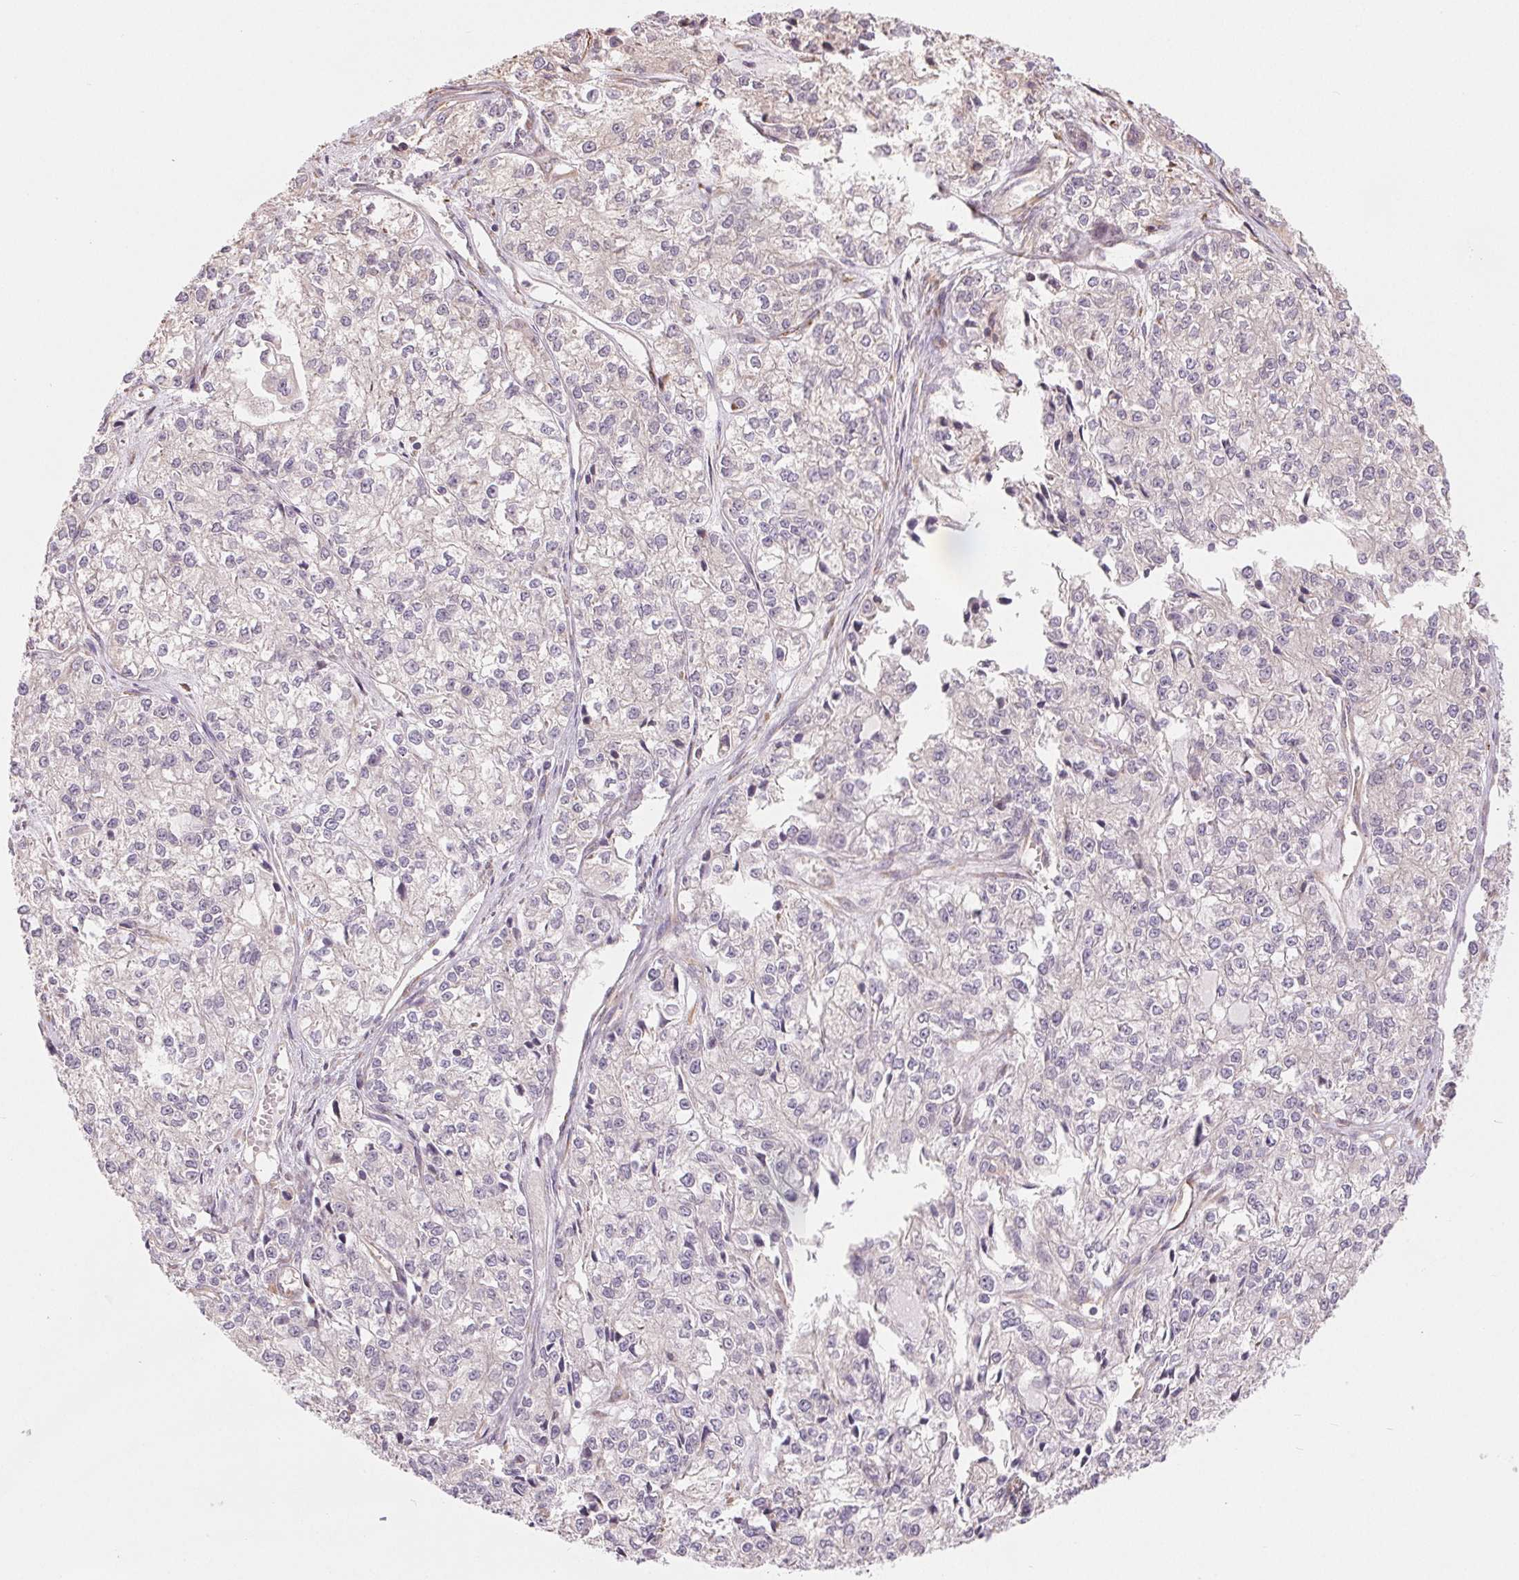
{"staining": {"intensity": "negative", "quantity": "none", "location": "none"}, "tissue": "ovarian cancer", "cell_type": "Tumor cells", "image_type": "cancer", "snomed": [{"axis": "morphology", "description": "Carcinoma, endometroid"}, {"axis": "topography", "description": "Ovary"}], "caption": "The histopathology image demonstrates no staining of tumor cells in ovarian cancer.", "gene": "METTL17", "patient": {"sex": "female", "age": 64}}